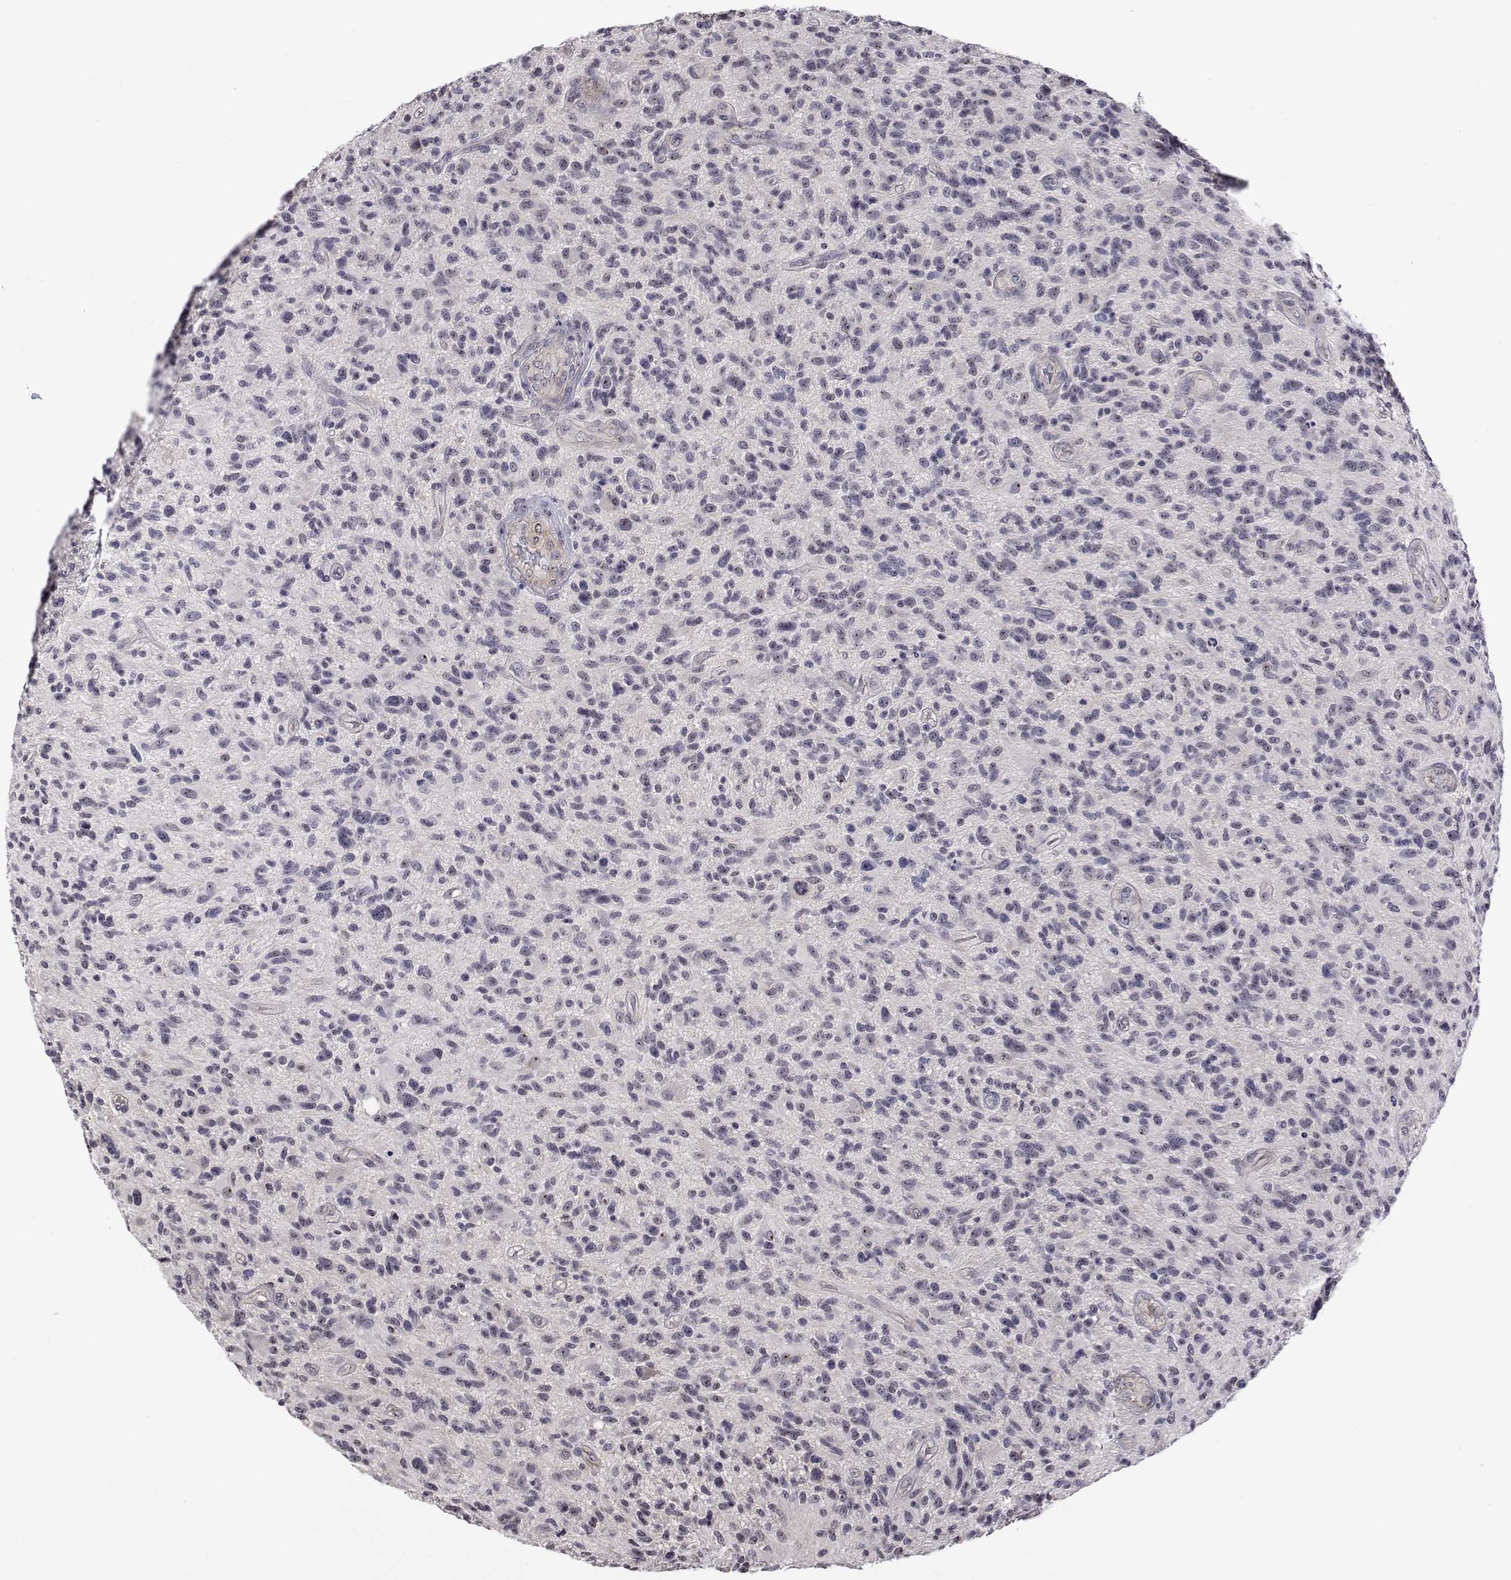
{"staining": {"intensity": "negative", "quantity": "none", "location": "none"}, "tissue": "glioma", "cell_type": "Tumor cells", "image_type": "cancer", "snomed": [{"axis": "morphology", "description": "Glioma, malignant, High grade"}, {"axis": "topography", "description": "Brain"}], "caption": "The image reveals no staining of tumor cells in glioma.", "gene": "NHP2", "patient": {"sex": "male", "age": 47}}